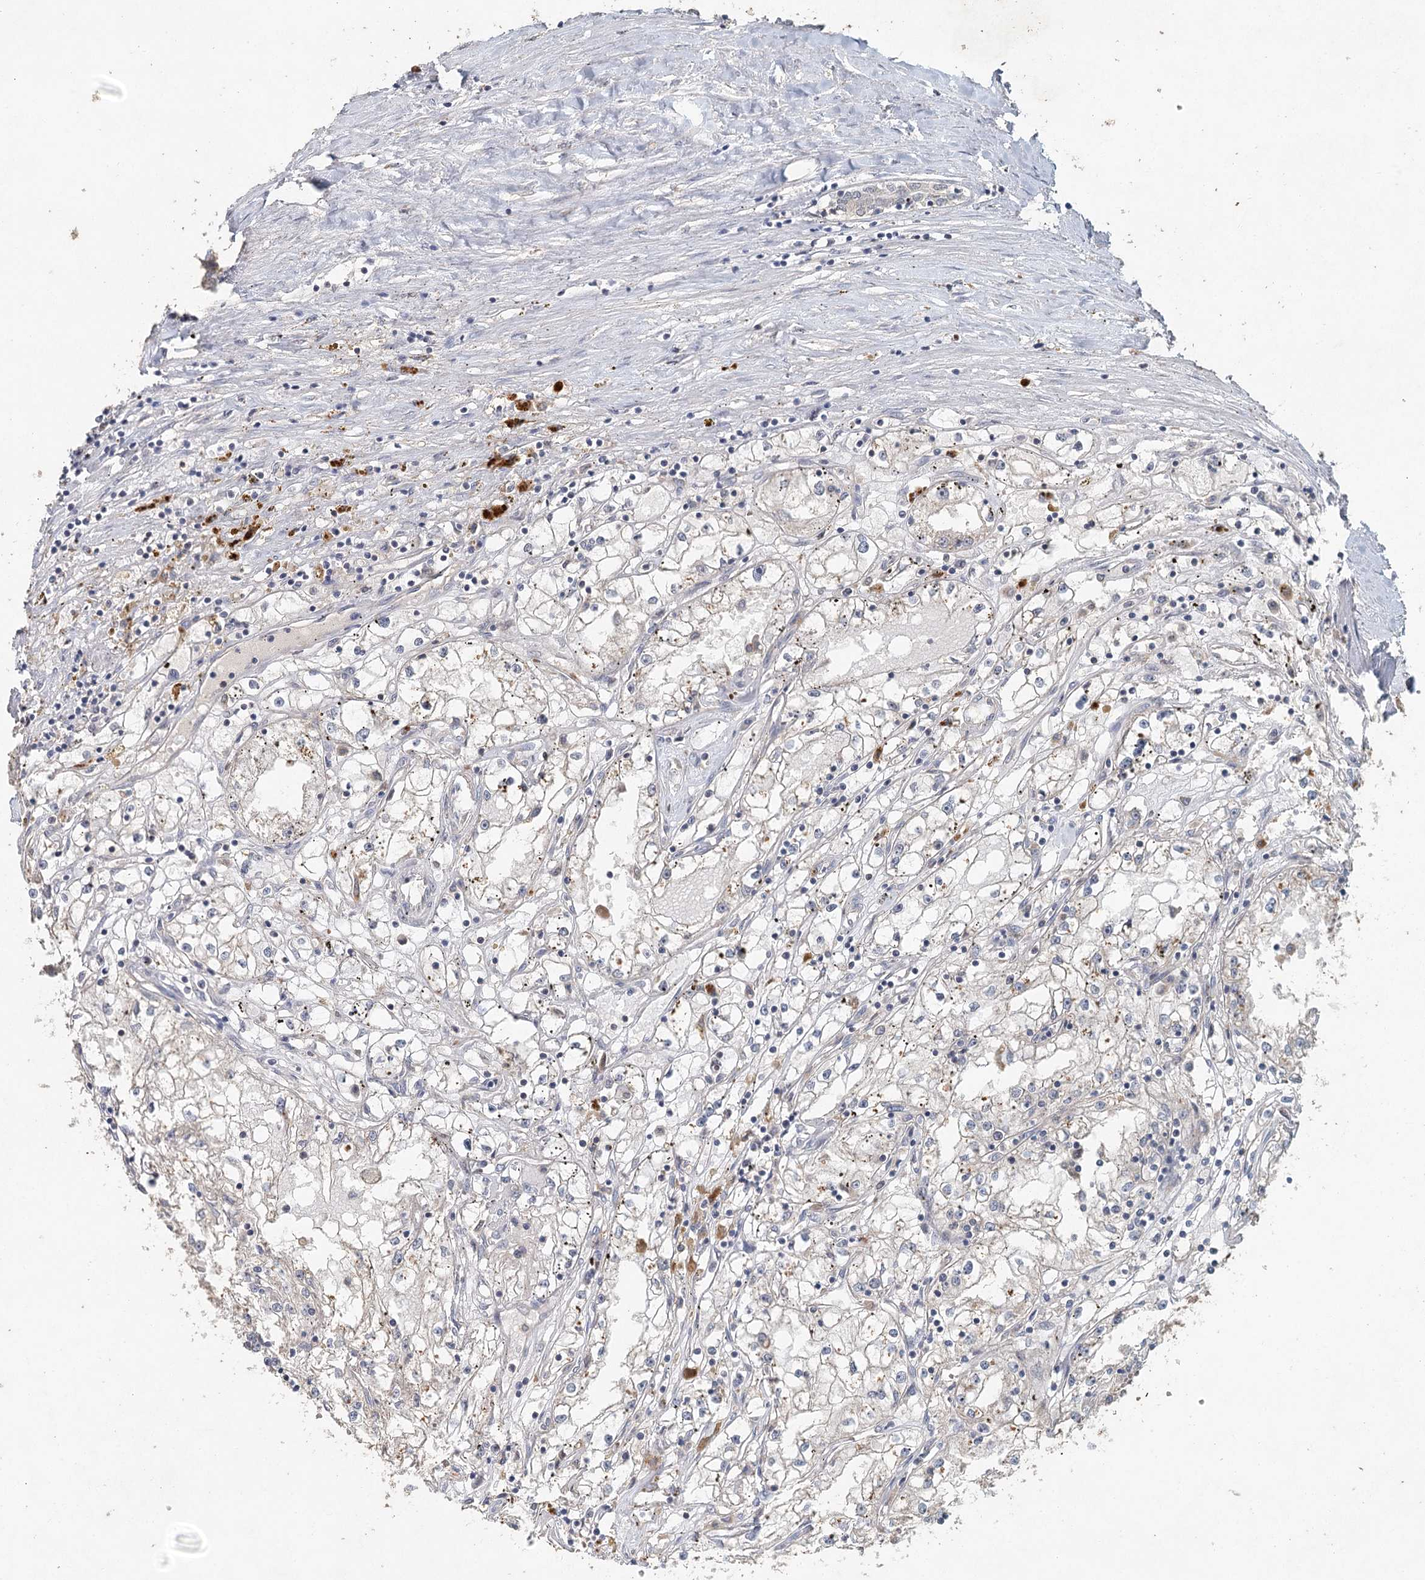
{"staining": {"intensity": "negative", "quantity": "none", "location": "none"}, "tissue": "renal cancer", "cell_type": "Tumor cells", "image_type": "cancer", "snomed": [{"axis": "morphology", "description": "Adenocarcinoma, NOS"}, {"axis": "topography", "description": "Kidney"}], "caption": "The micrograph demonstrates no significant staining in tumor cells of renal cancer (adenocarcinoma).", "gene": "ADK", "patient": {"sex": "male", "age": 56}}